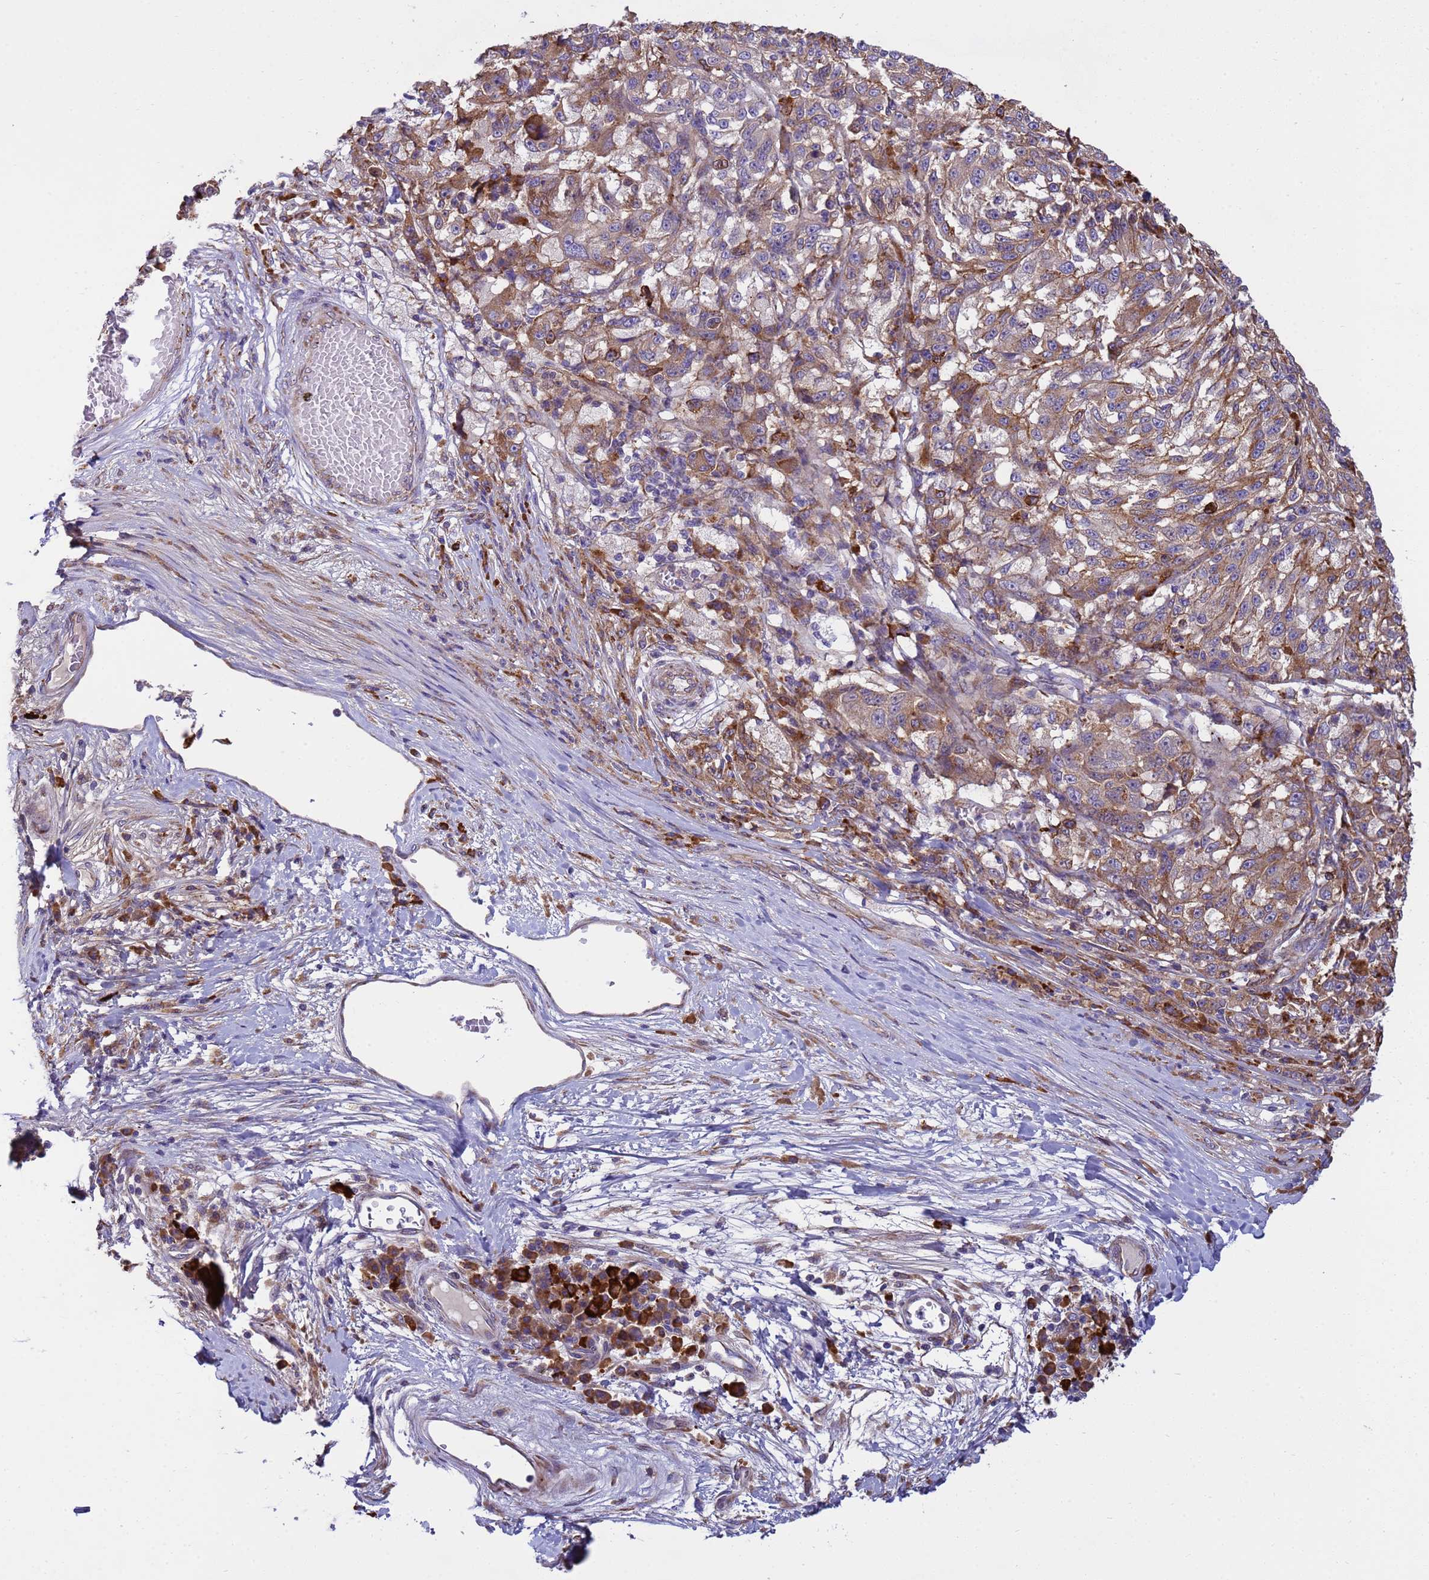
{"staining": {"intensity": "moderate", "quantity": ">75%", "location": "cytoplasmic/membranous"}, "tissue": "melanoma", "cell_type": "Tumor cells", "image_type": "cancer", "snomed": [{"axis": "morphology", "description": "Malignant melanoma, NOS"}, {"axis": "topography", "description": "Skin"}], "caption": "Malignant melanoma stained with a protein marker reveals moderate staining in tumor cells.", "gene": "THAP5", "patient": {"sex": "male", "age": 53}}